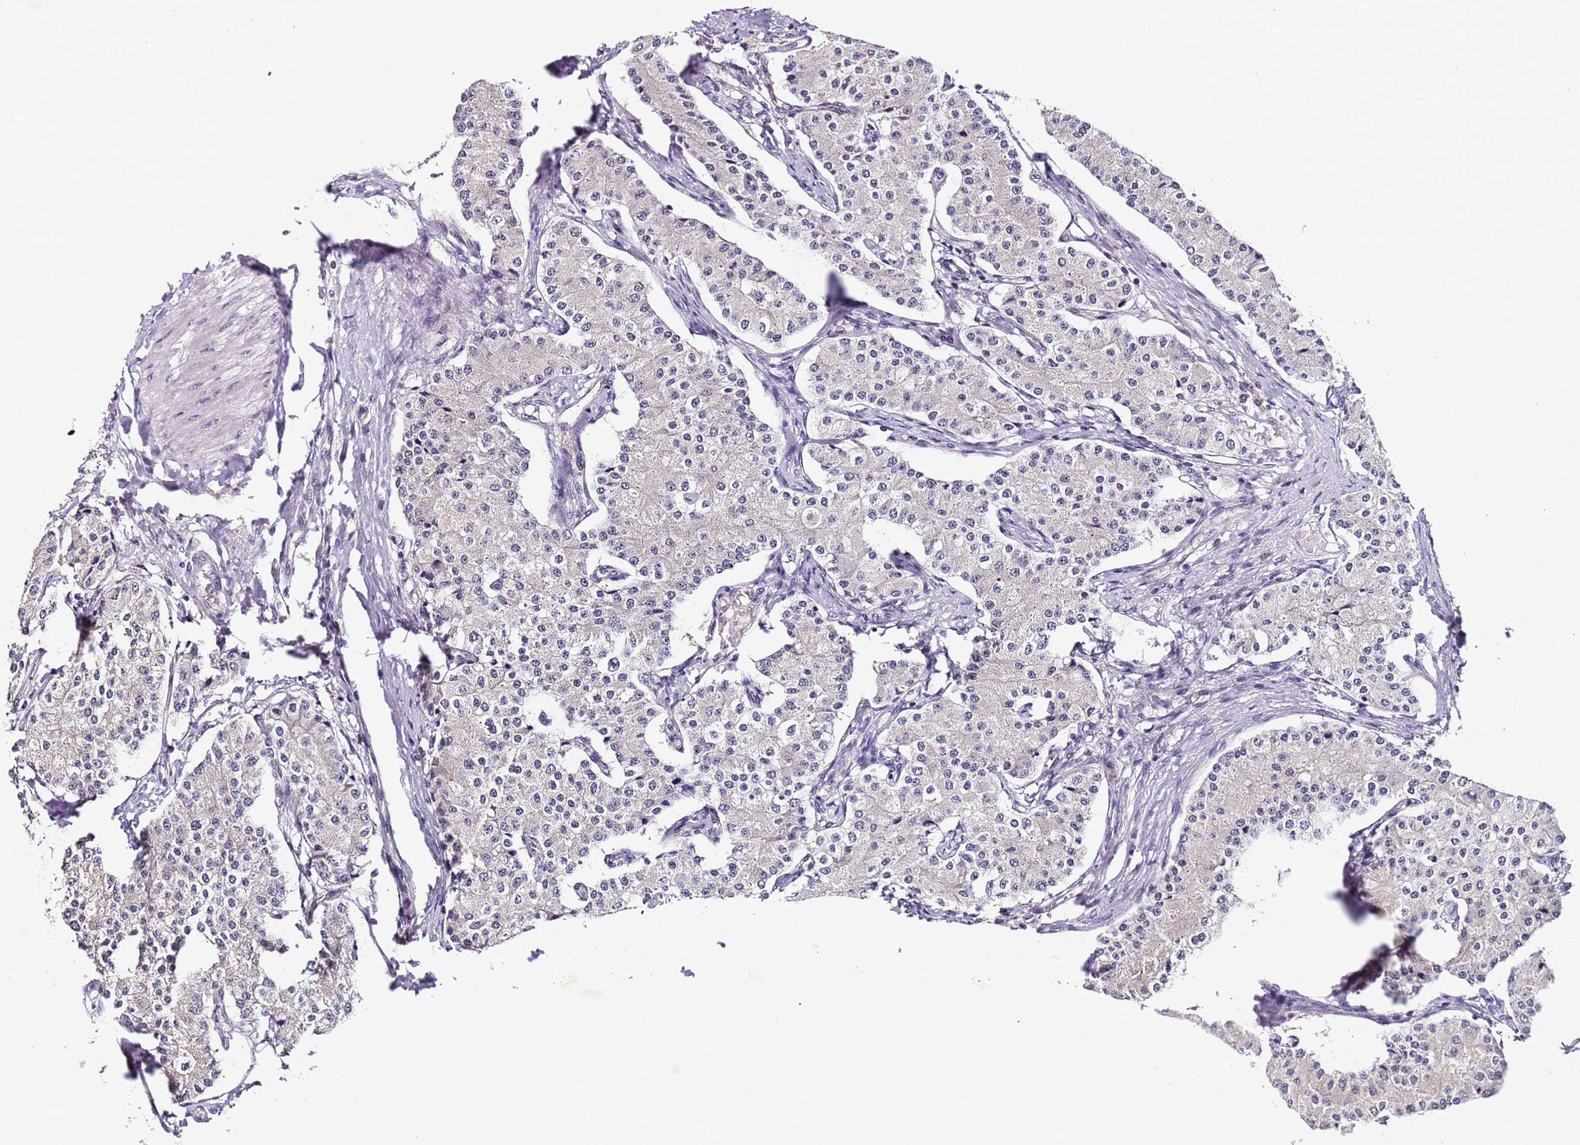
{"staining": {"intensity": "negative", "quantity": "none", "location": "none"}, "tissue": "carcinoid", "cell_type": "Tumor cells", "image_type": "cancer", "snomed": [{"axis": "morphology", "description": "Carcinoid, malignant, NOS"}, {"axis": "topography", "description": "Colon"}], "caption": "The micrograph exhibits no staining of tumor cells in carcinoid.", "gene": "FNBP4", "patient": {"sex": "female", "age": 52}}